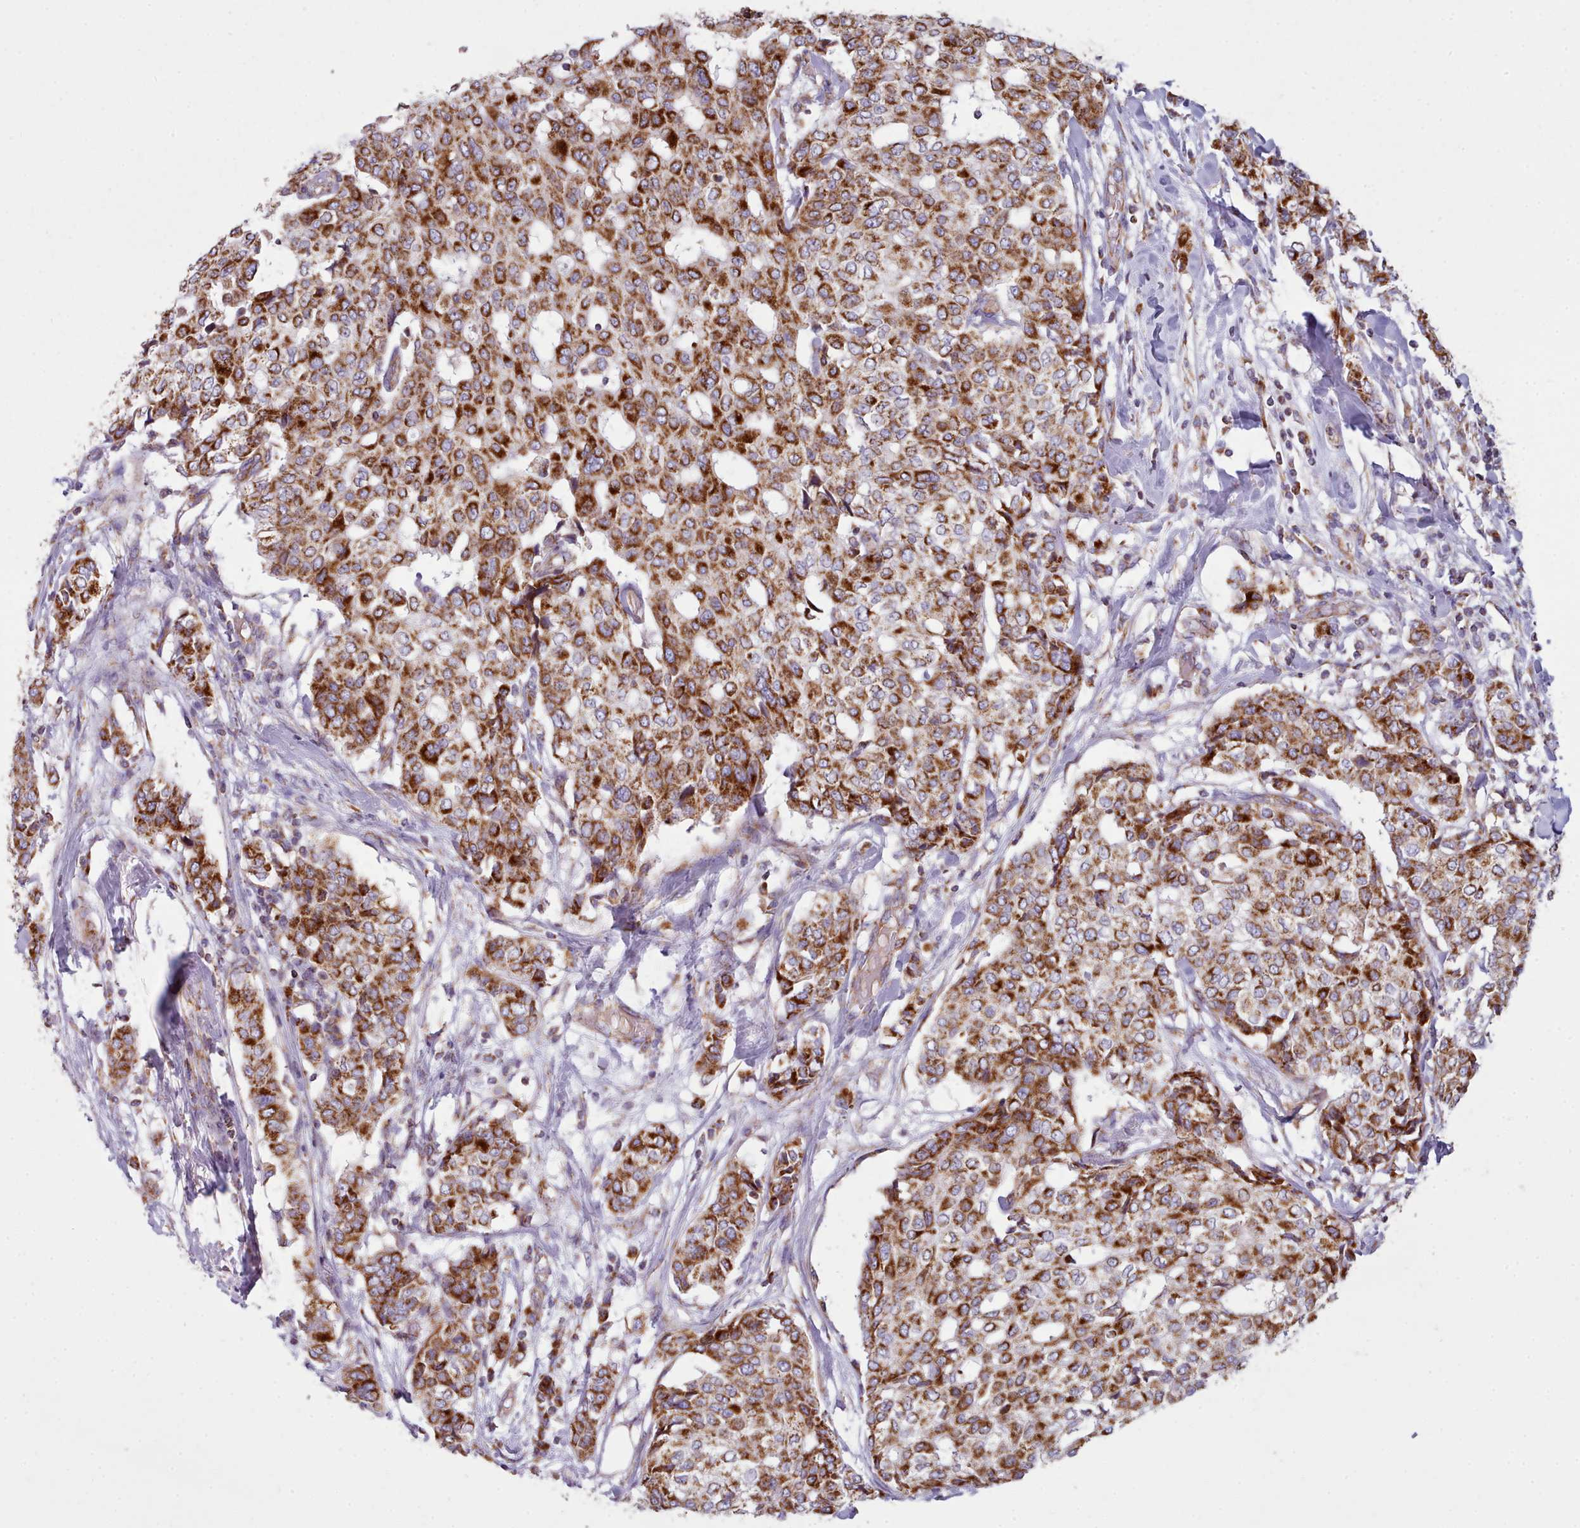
{"staining": {"intensity": "strong", "quantity": ">75%", "location": "cytoplasmic/membranous"}, "tissue": "breast cancer", "cell_type": "Tumor cells", "image_type": "cancer", "snomed": [{"axis": "morphology", "description": "Lobular carcinoma"}, {"axis": "topography", "description": "Breast"}], "caption": "A brown stain labels strong cytoplasmic/membranous positivity of a protein in breast lobular carcinoma tumor cells.", "gene": "SRP54", "patient": {"sex": "female", "age": 51}}